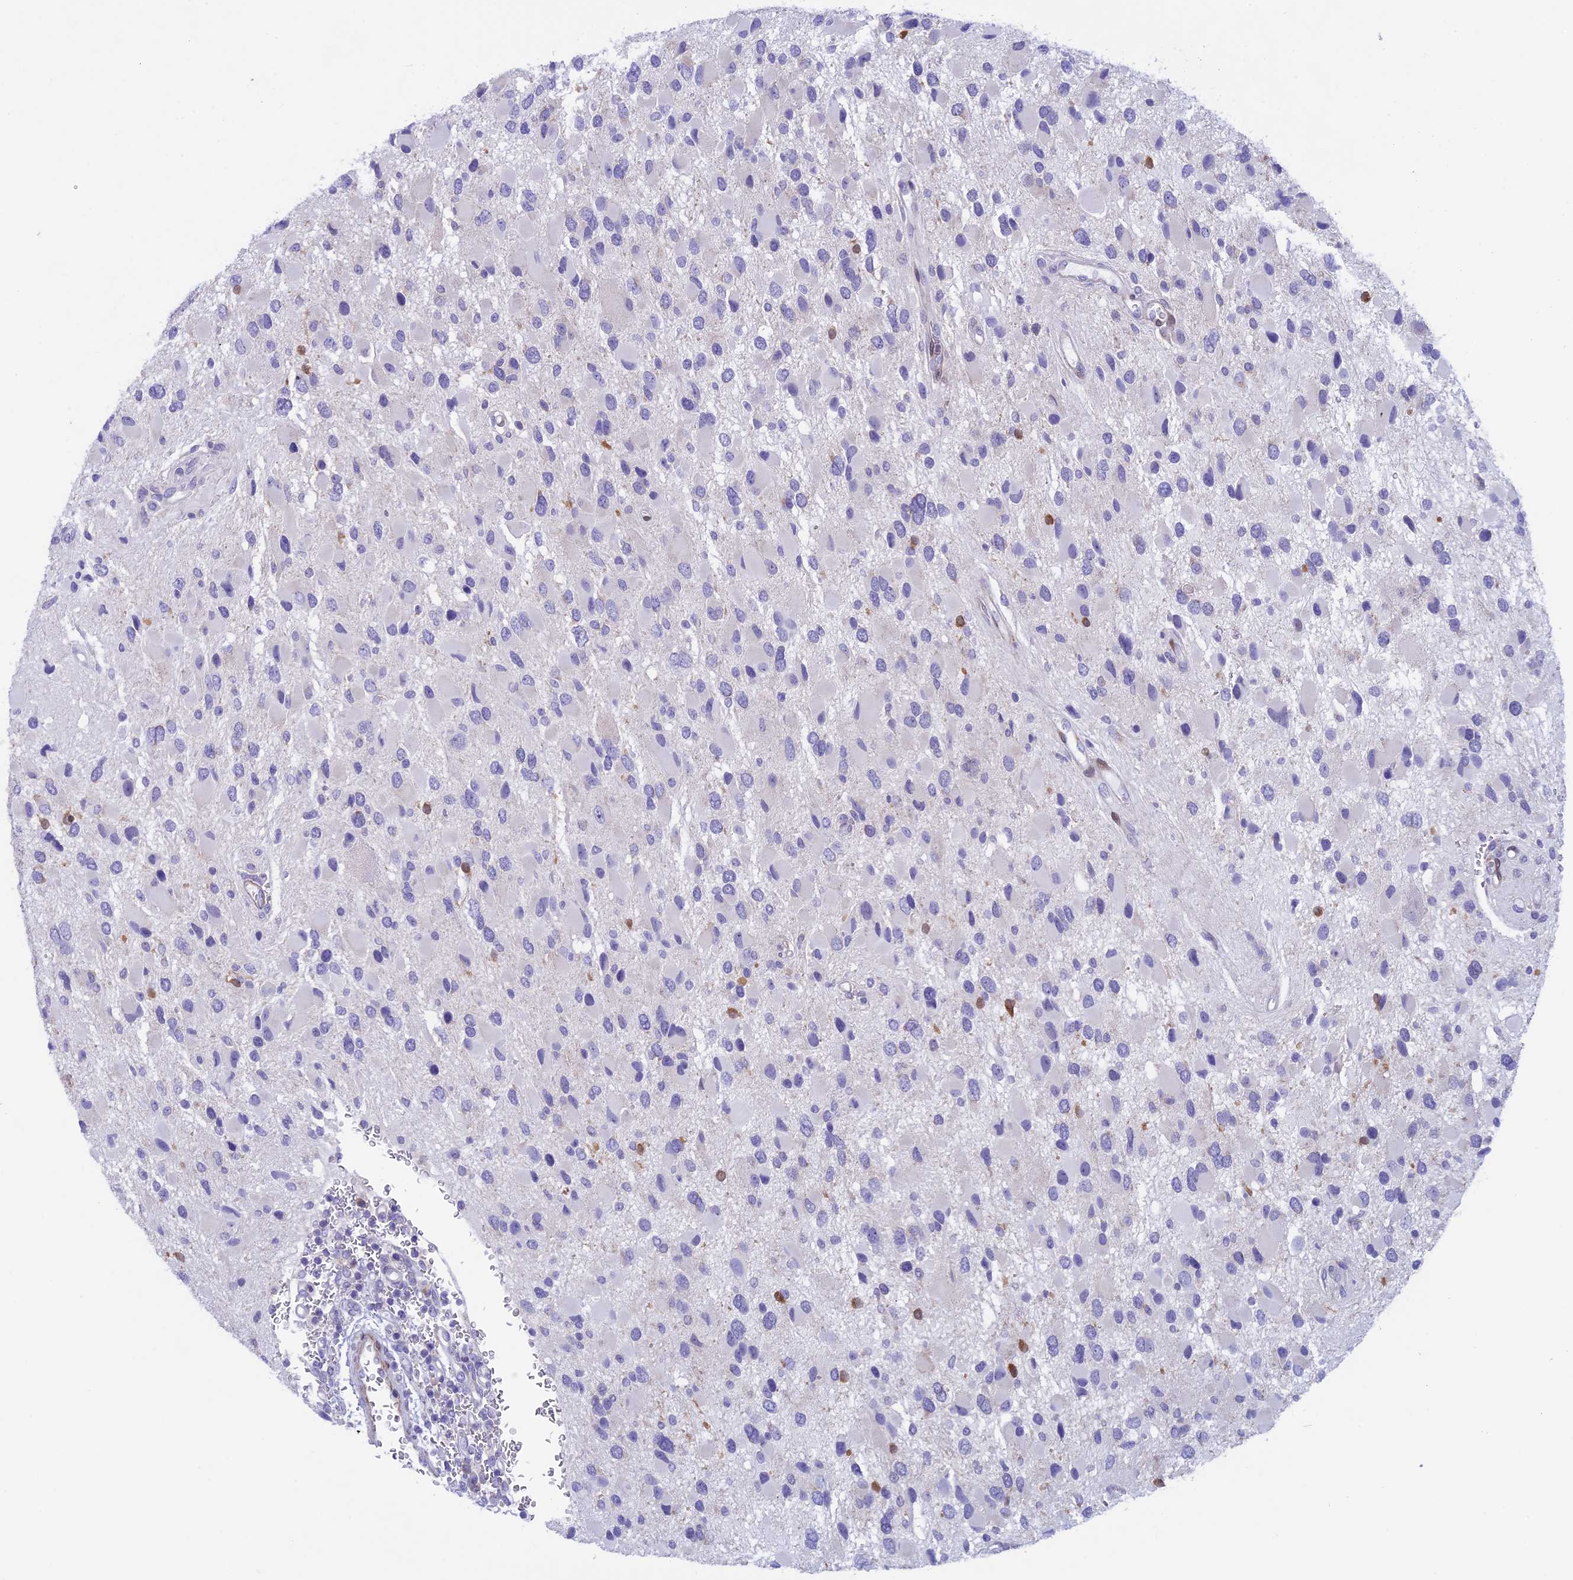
{"staining": {"intensity": "negative", "quantity": "none", "location": "none"}, "tissue": "glioma", "cell_type": "Tumor cells", "image_type": "cancer", "snomed": [{"axis": "morphology", "description": "Glioma, malignant, High grade"}, {"axis": "topography", "description": "Brain"}], "caption": "DAB (3,3'-diaminobenzidine) immunohistochemical staining of human glioma reveals no significant positivity in tumor cells.", "gene": "IGSF6", "patient": {"sex": "male", "age": 53}}